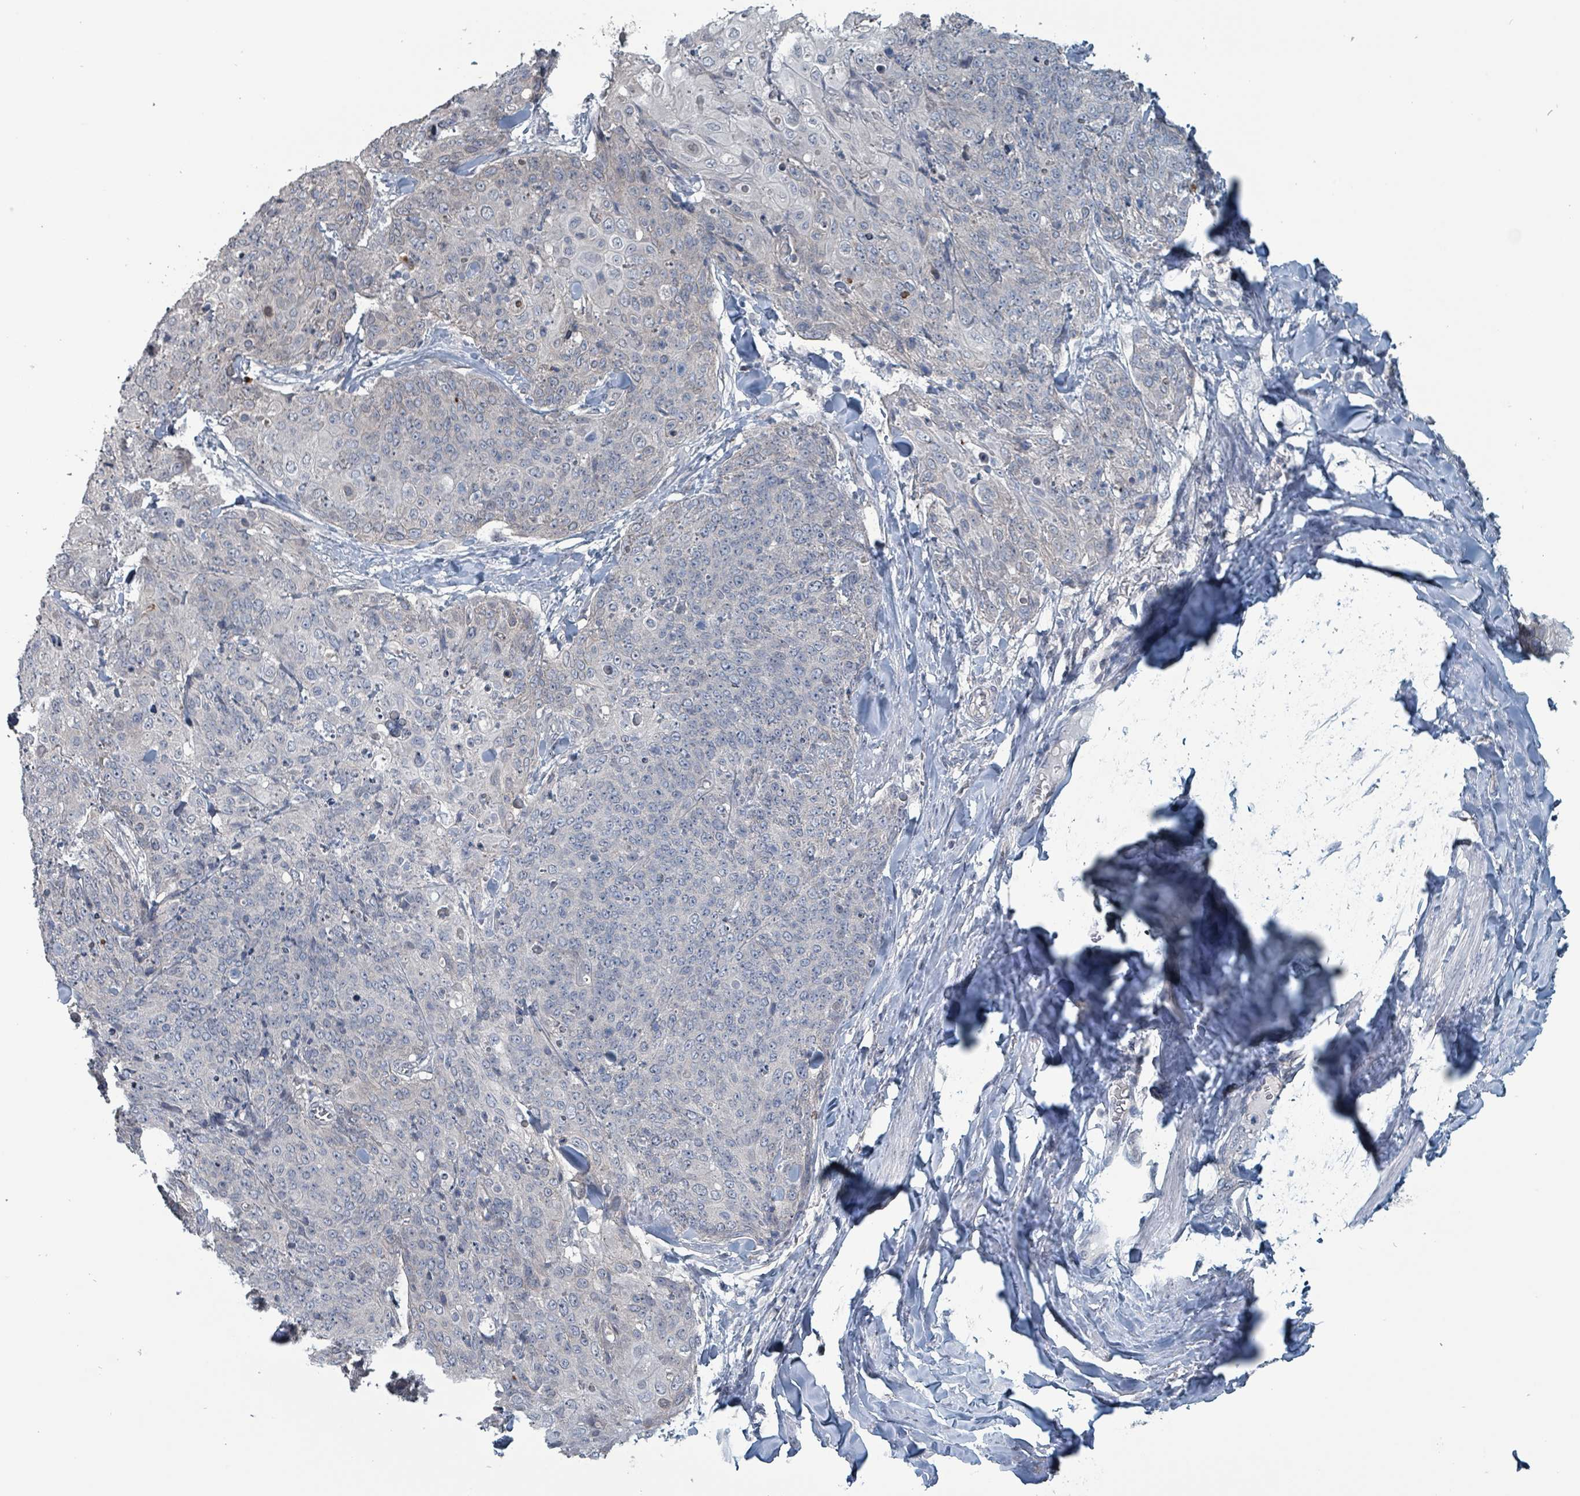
{"staining": {"intensity": "negative", "quantity": "none", "location": "none"}, "tissue": "skin cancer", "cell_type": "Tumor cells", "image_type": "cancer", "snomed": [{"axis": "morphology", "description": "Squamous cell carcinoma, NOS"}, {"axis": "topography", "description": "Skin"}, {"axis": "topography", "description": "Vulva"}], "caption": "Tumor cells are negative for protein expression in human skin cancer (squamous cell carcinoma).", "gene": "BIVM", "patient": {"sex": "female", "age": 85}}